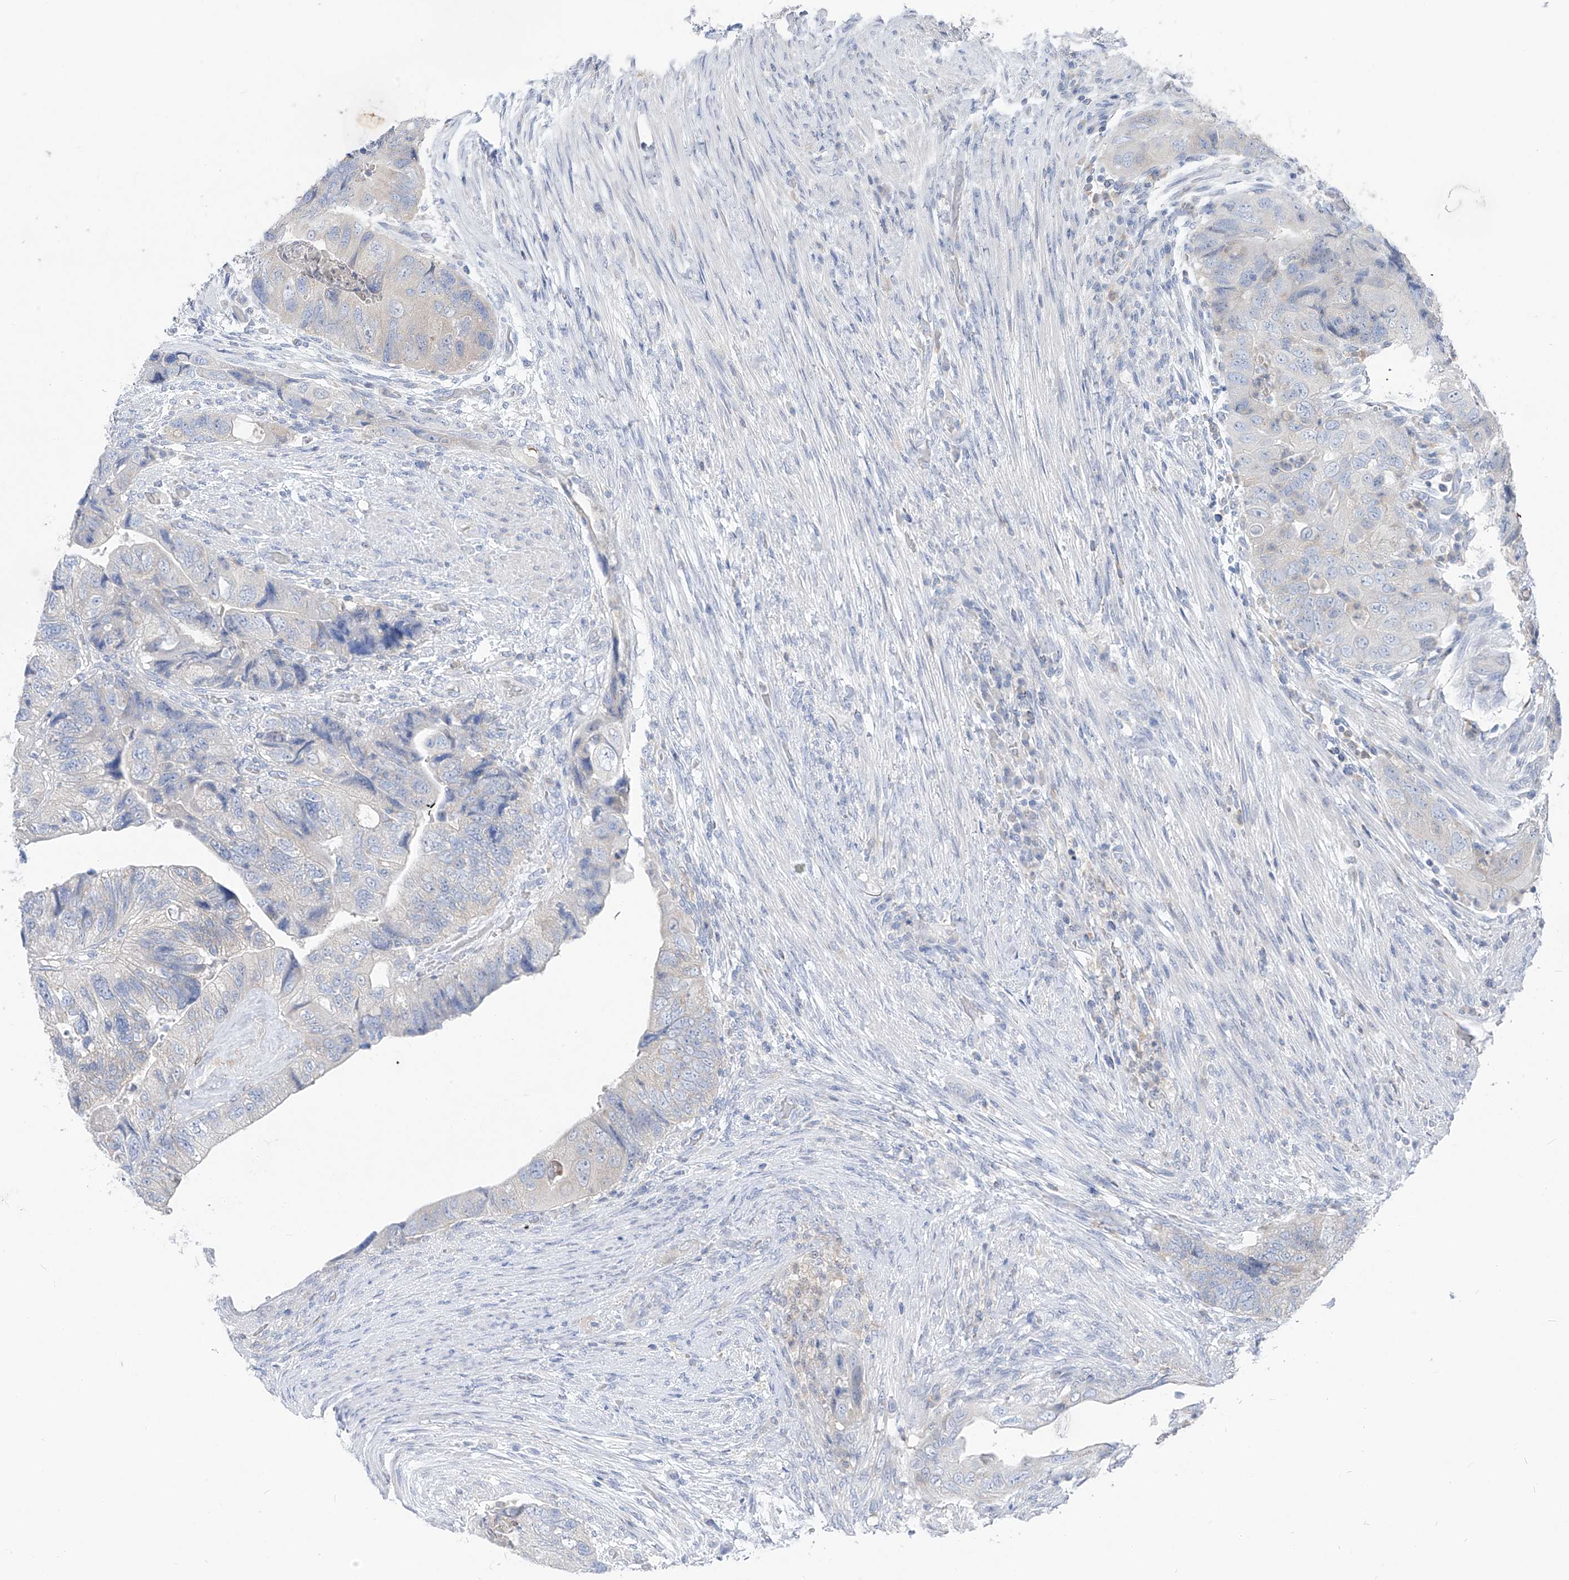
{"staining": {"intensity": "negative", "quantity": "none", "location": "none"}, "tissue": "colorectal cancer", "cell_type": "Tumor cells", "image_type": "cancer", "snomed": [{"axis": "morphology", "description": "Adenocarcinoma, NOS"}, {"axis": "topography", "description": "Rectum"}], "caption": "DAB (3,3'-diaminobenzidine) immunohistochemical staining of human colorectal adenocarcinoma demonstrates no significant staining in tumor cells. (Brightfield microscopy of DAB (3,3'-diaminobenzidine) immunohistochemistry (IHC) at high magnification).", "gene": "UFL1", "patient": {"sex": "male", "age": 63}}